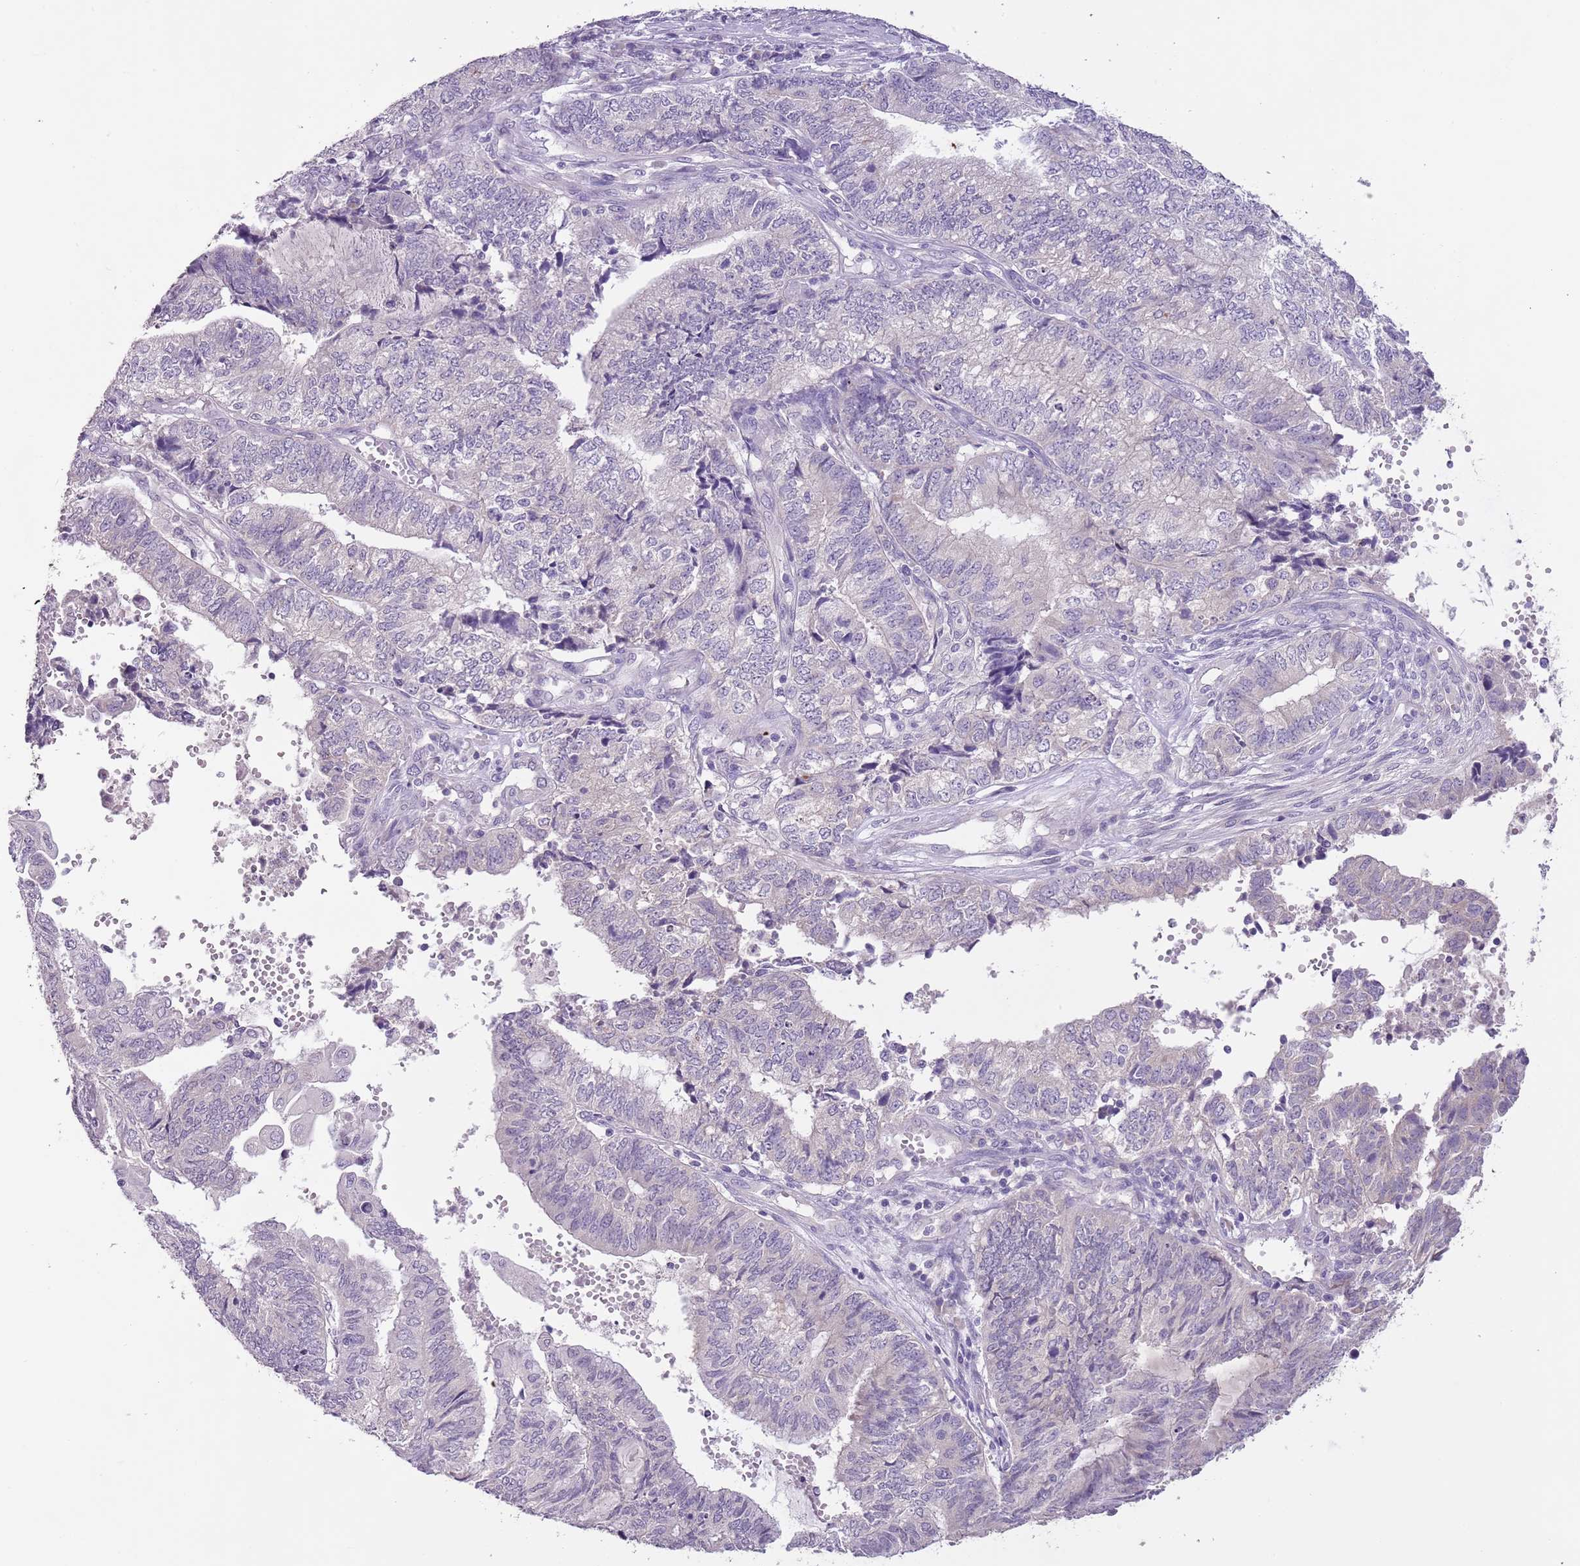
{"staining": {"intensity": "negative", "quantity": "none", "location": "none"}, "tissue": "endometrial cancer", "cell_type": "Tumor cells", "image_type": "cancer", "snomed": [{"axis": "morphology", "description": "Adenocarcinoma, NOS"}, {"axis": "topography", "description": "Uterus"}, {"axis": "topography", "description": "Endometrium"}], "caption": "Immunohistochemistry (IHC) image of adenocarcinoma (endometrial) stained for a protein (brown), which demonstrates no staining in tumor cells.", "gene": "SLC35E3", "patient": {"sex": "female", "age": 70}}